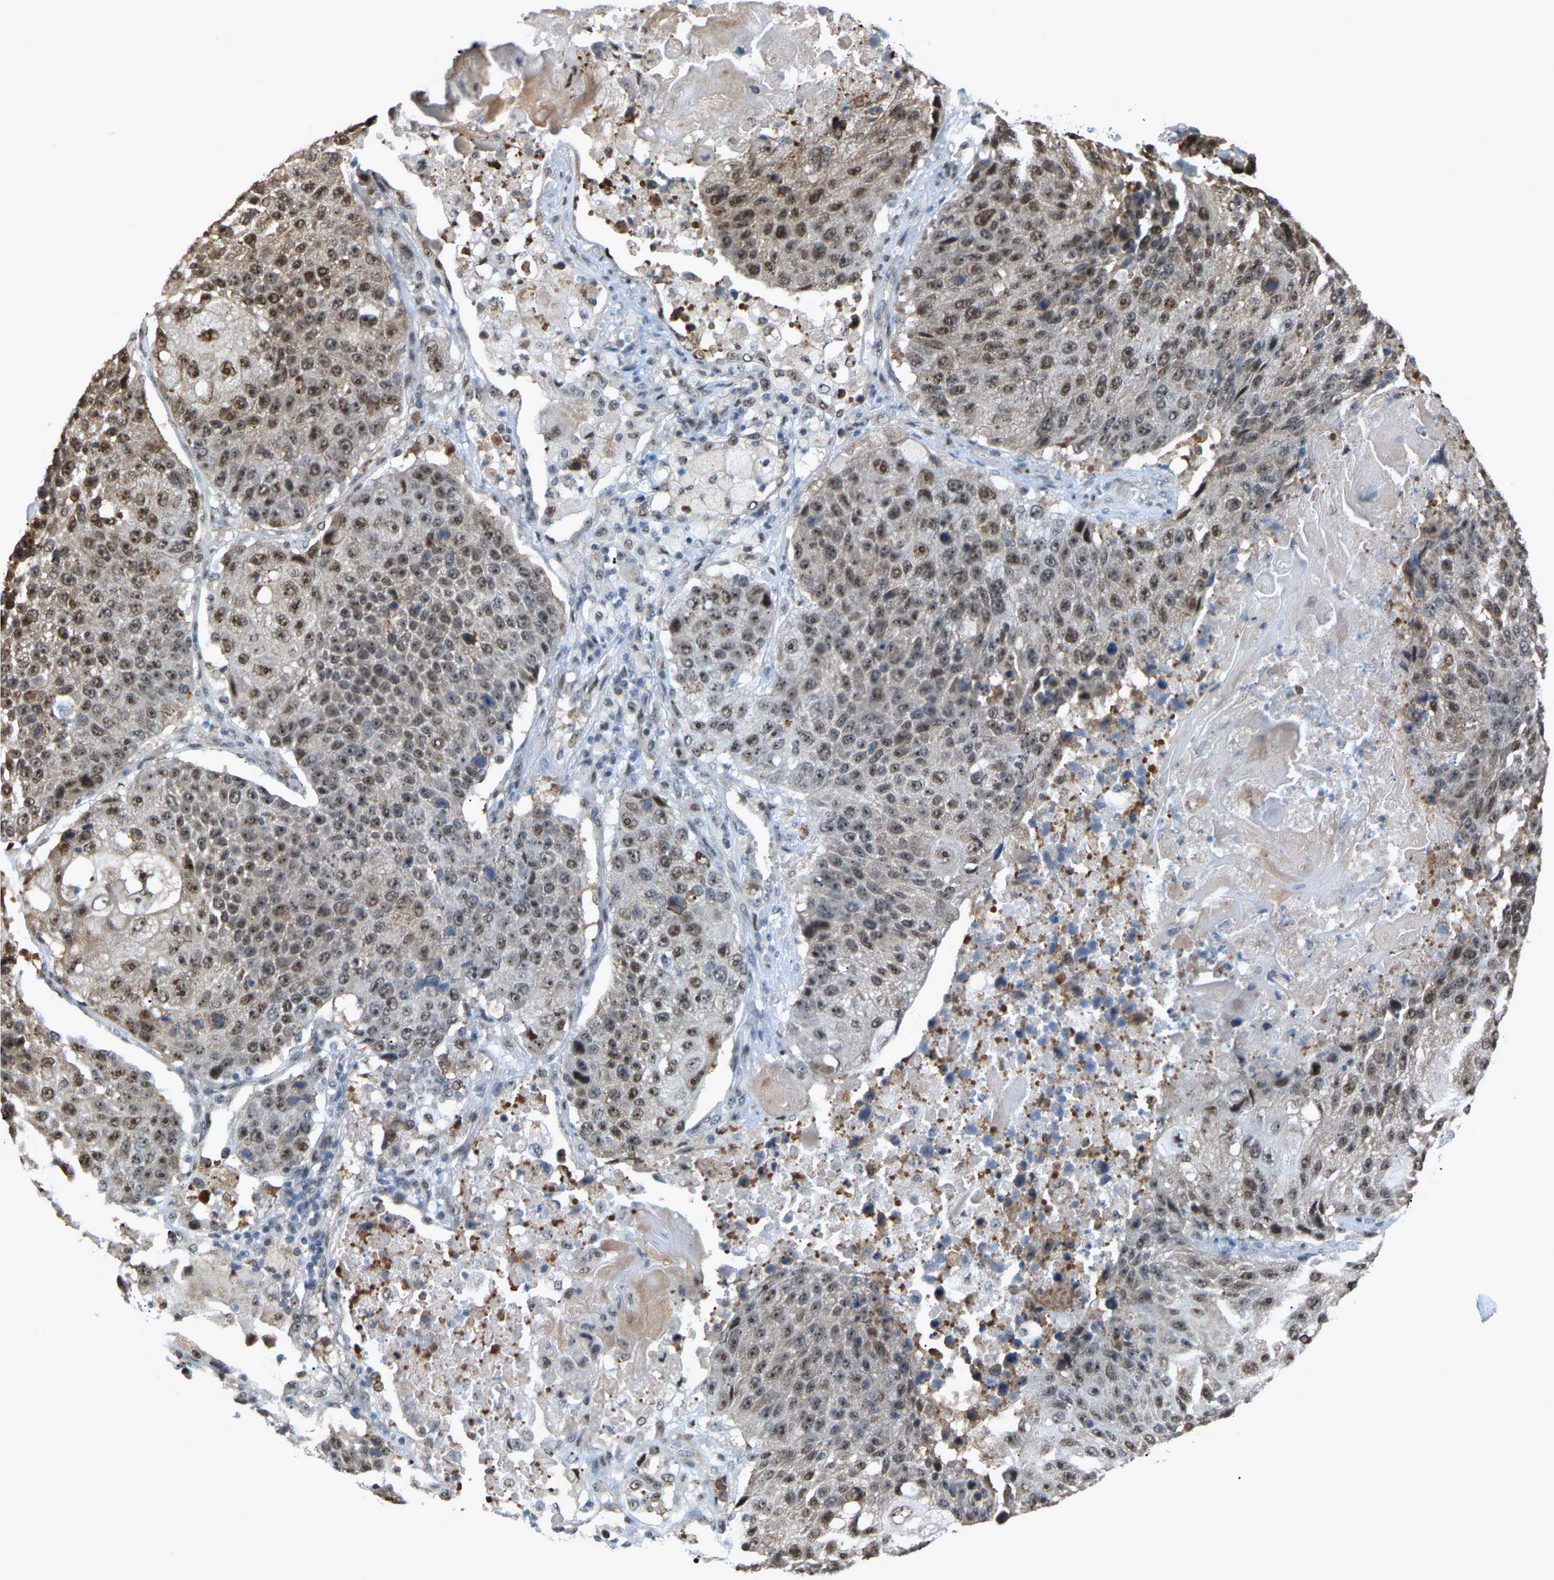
{"staining": {"intensity": "moderate", "quantity": "25%-75%", "location": "cytoplasmic/membranous,nuclear"}, "tissue": "lung cancer", "cell_type": "Tumor cells", "image_type": "cancer", "snomed": [{"axis": "morphology", "description": "Squamous cell carcinoma, NOS"}, {"axis": "topography", "description": "Lung"}], "caption": "About 25%-75% of tumor cells in lung squamous cell carcinoma demonstrate moderate cytoplasmic/membranous and nuclear protein positivity as visualized by brown immunohistochemical staining.", "gene": "CROT", "patient": {"sex": "male", "age": 61}}